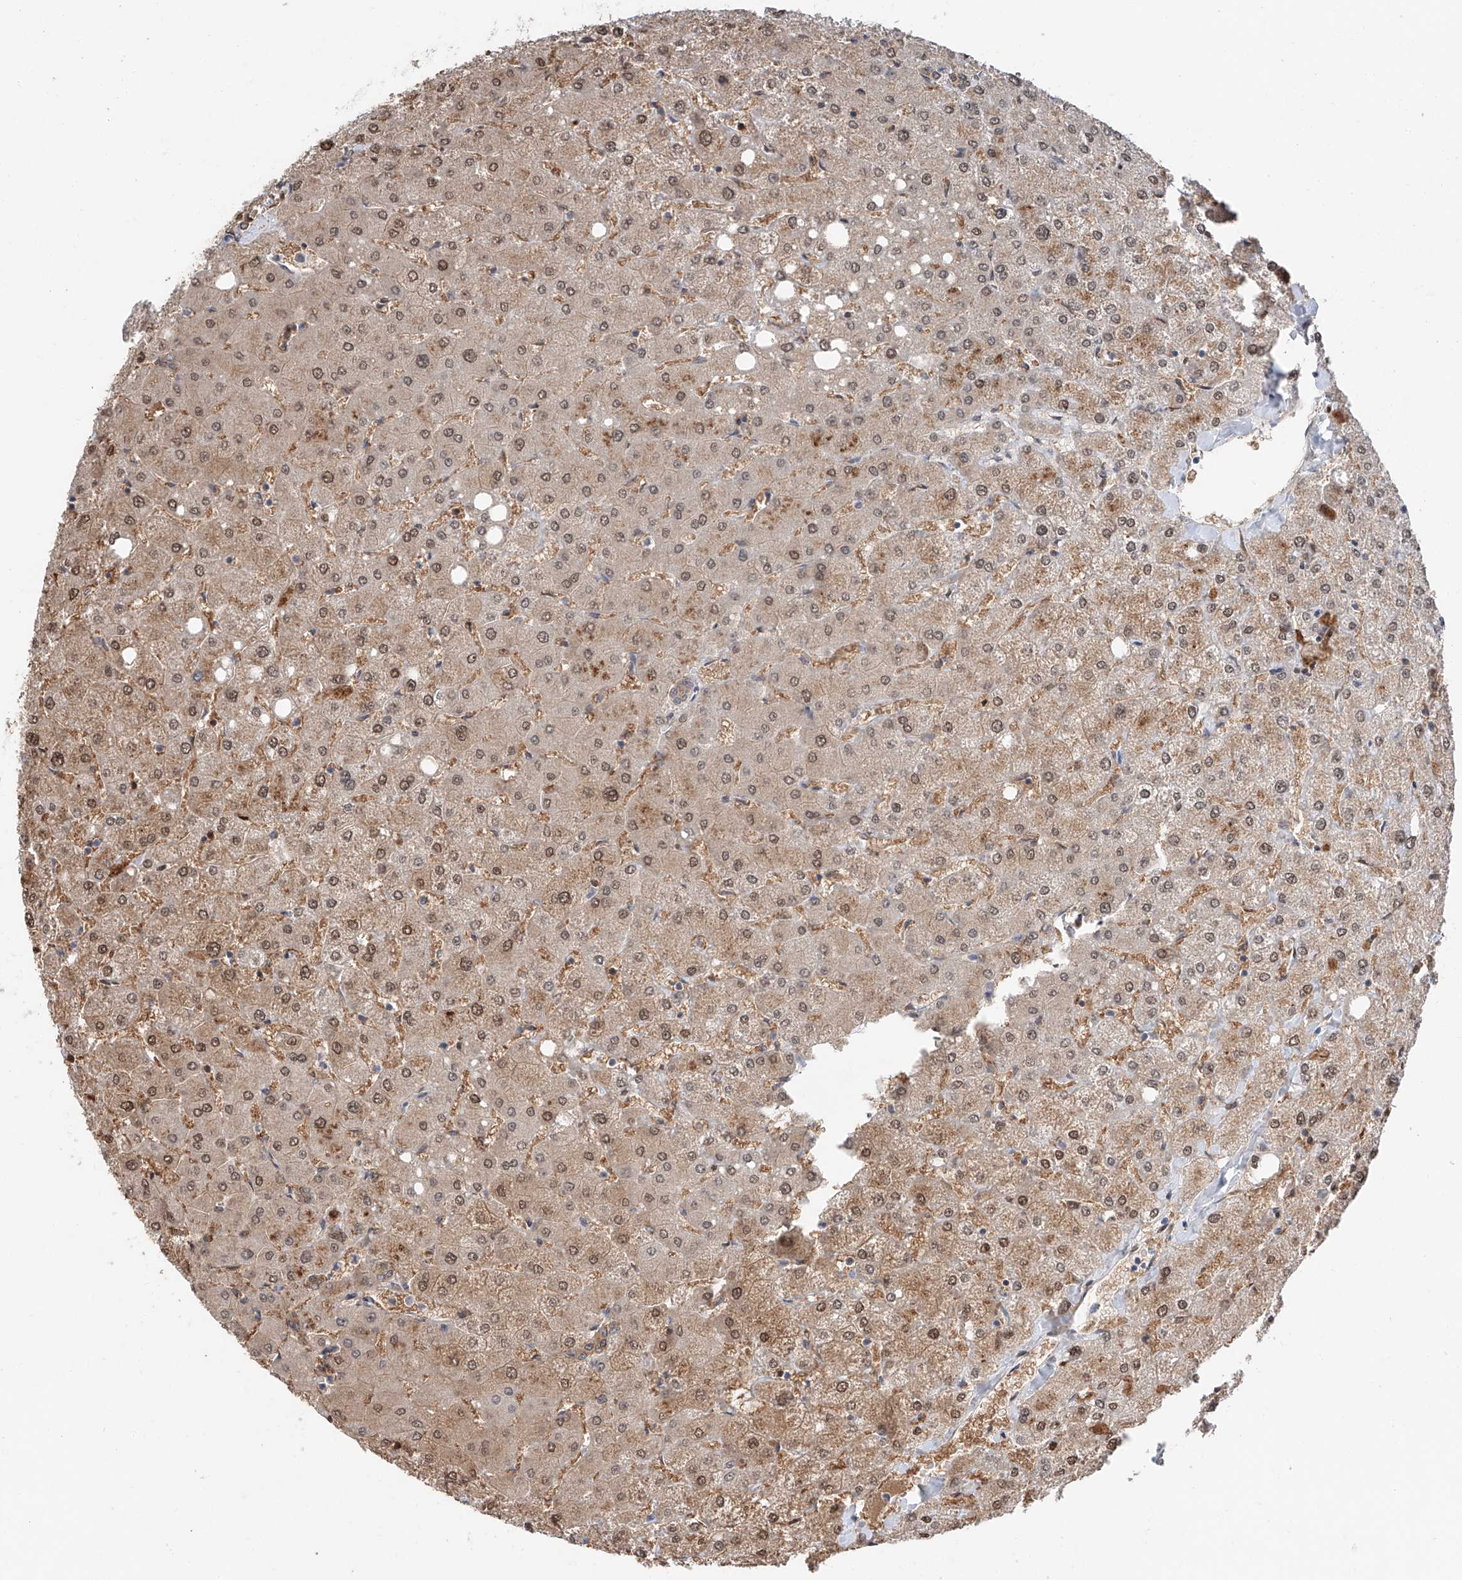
{"staining": {"intensity": "weak", "quantity": "<25%", "location": "cytoplasmic/membranous"}, "tissue": "liver", "cell_type": "Cholangiocytes", "image_type": "normal", "snomed": [{"axis": "morphology", "description": "Normal tissue, NOS"}, {"axis": "topography", "description": "Liver"}], "caption": "Immunohistochemistry (IHC) histopathology image of normal liver: human liver stained with DAB reveals no significant protein staining in cholangiocytes.", "gene": "FUCA2", "patient": {"sex": "female", "age": 54}}